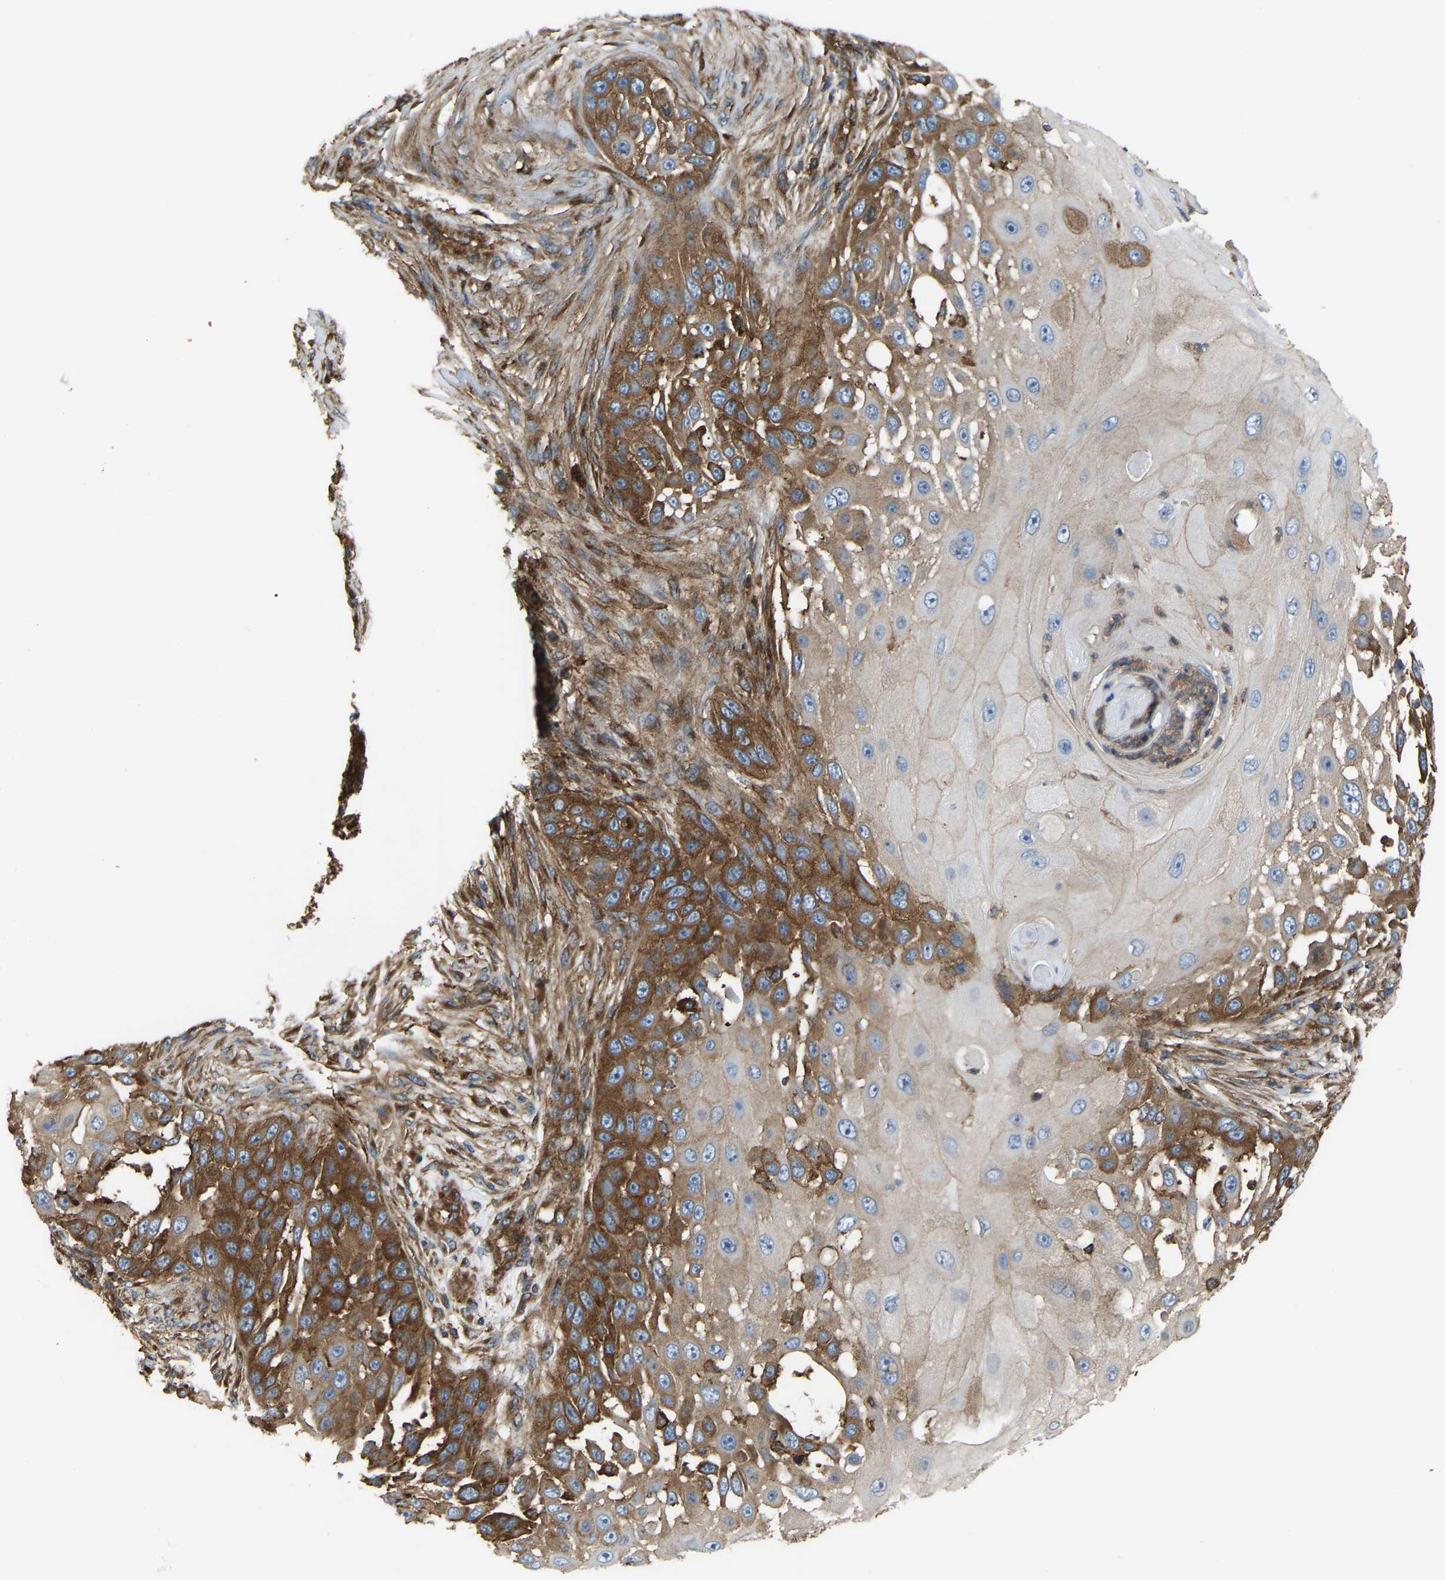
{"staining": {"intensity": "strong", "quantity": "25%-75%", "location": "cytoplasmic/membranous"}, "tissue": "skin cancer", "cell_type": "Tumor cells", "image_type": "cancer", "snomed": [{"axis": "morphology", "description": "Squamous cell carcinoma, NOS"}, {"axis": "topography", "description": "Skin"}], "caption": "The photomicrograph shows immunohistochemical staining of skin cancer. There is strong cytoplasmic/membranous positivity is identified in about 25%-75% of tumor cells.", "gene": "PICALM", "patient": {"sex": "female", "age": 44}}